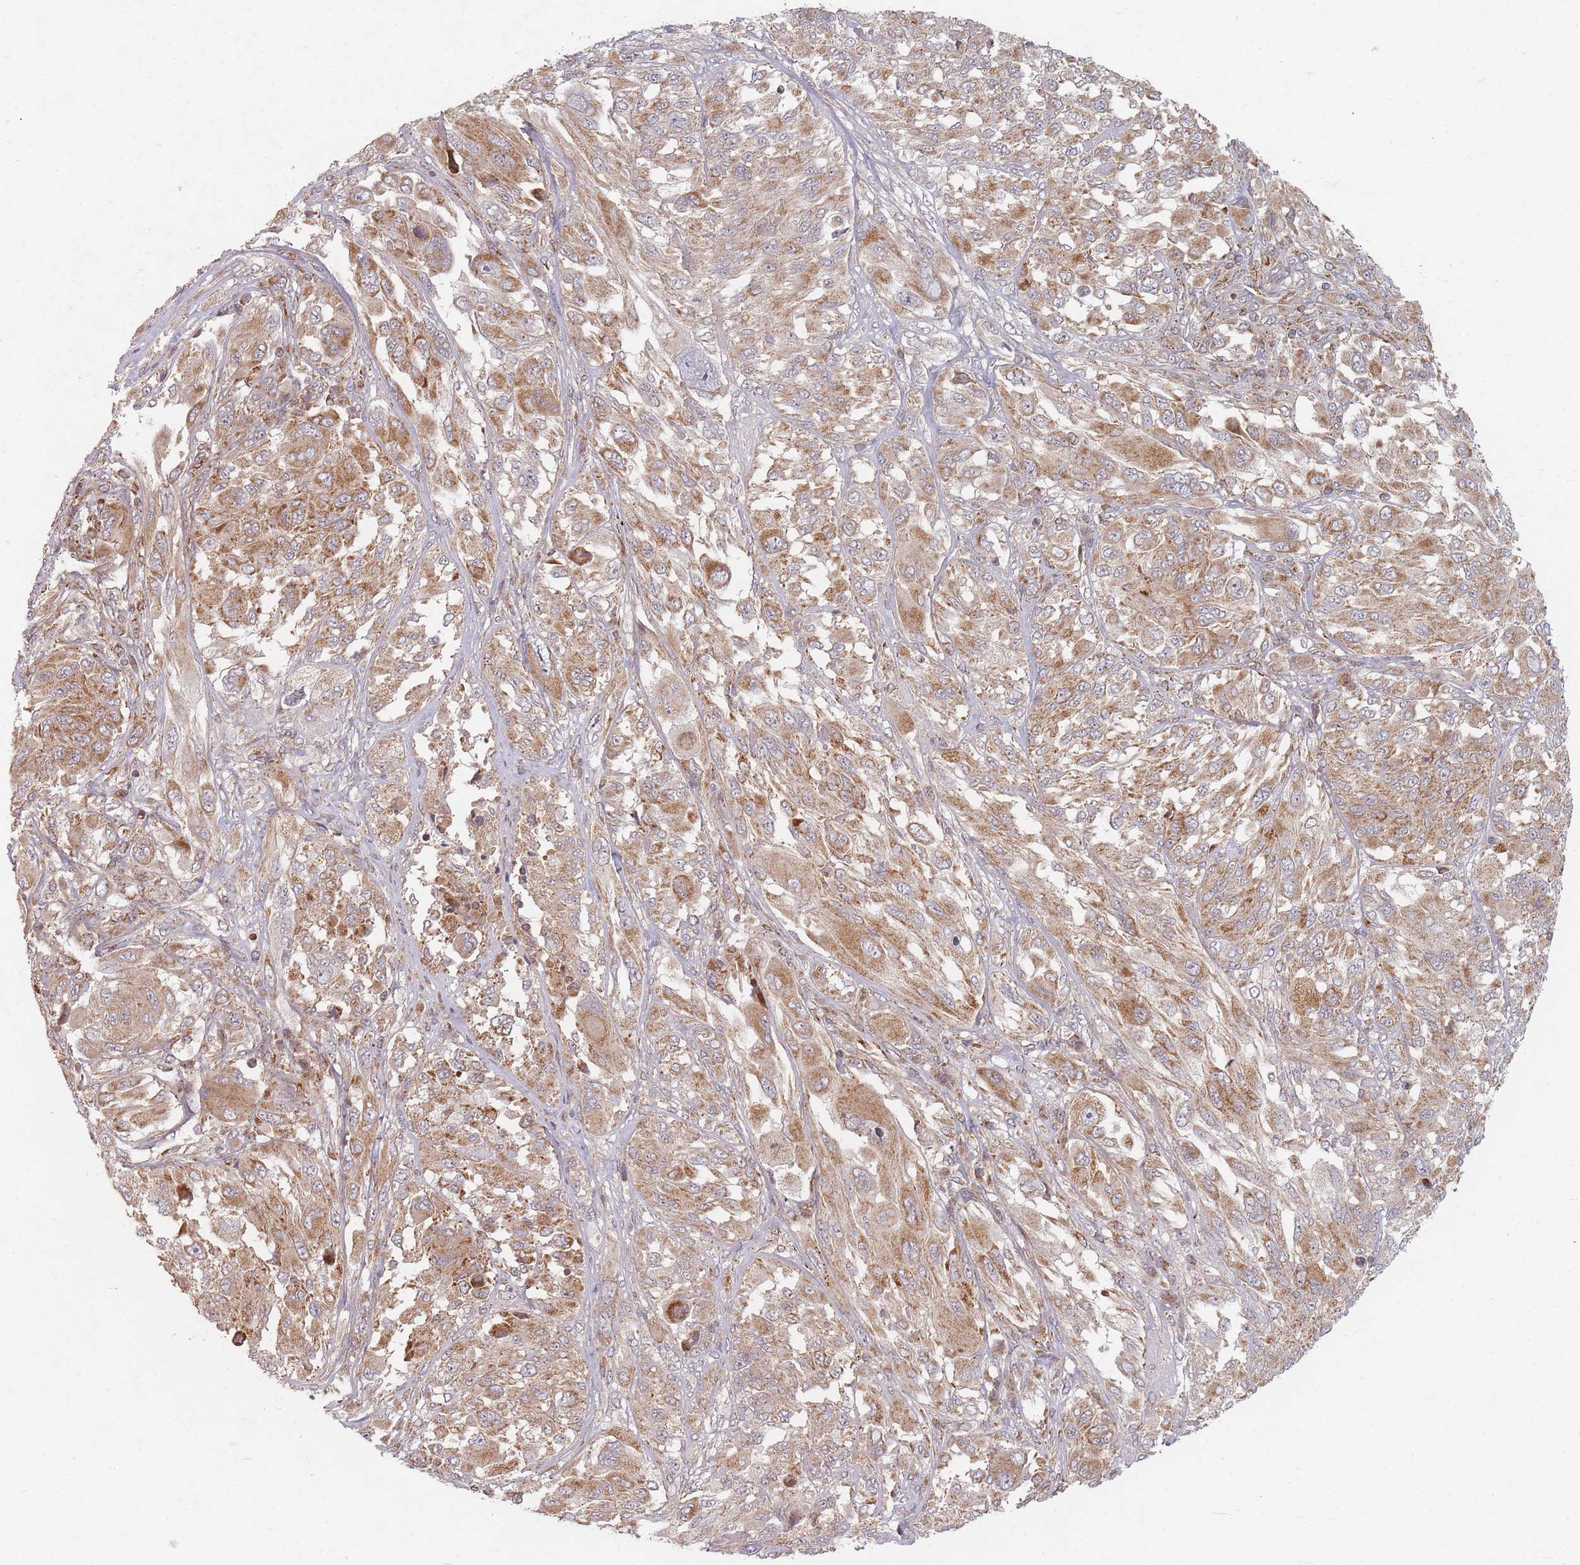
{"staining": {"intensity": "moderate", "quantity": ">75%", "location": "cytoplasmic/membranous"}, "tissue": "melanoma", "cell_type": "Tumor cells", "image_type": "cancer", "snomed": [{"axis": "morphology", "description": "Malignant melanoma, NOS"}, {"axis": "topography", "description": "Skin"}], "caption": "There is medium levels of moderate cytoplasmic/membranous expression in tumor cells of melanoma, as demonstrated by immunohistochemical staining (brown color).", "gene": "RADX", "patient": {"sex": "female", "age": 91}}